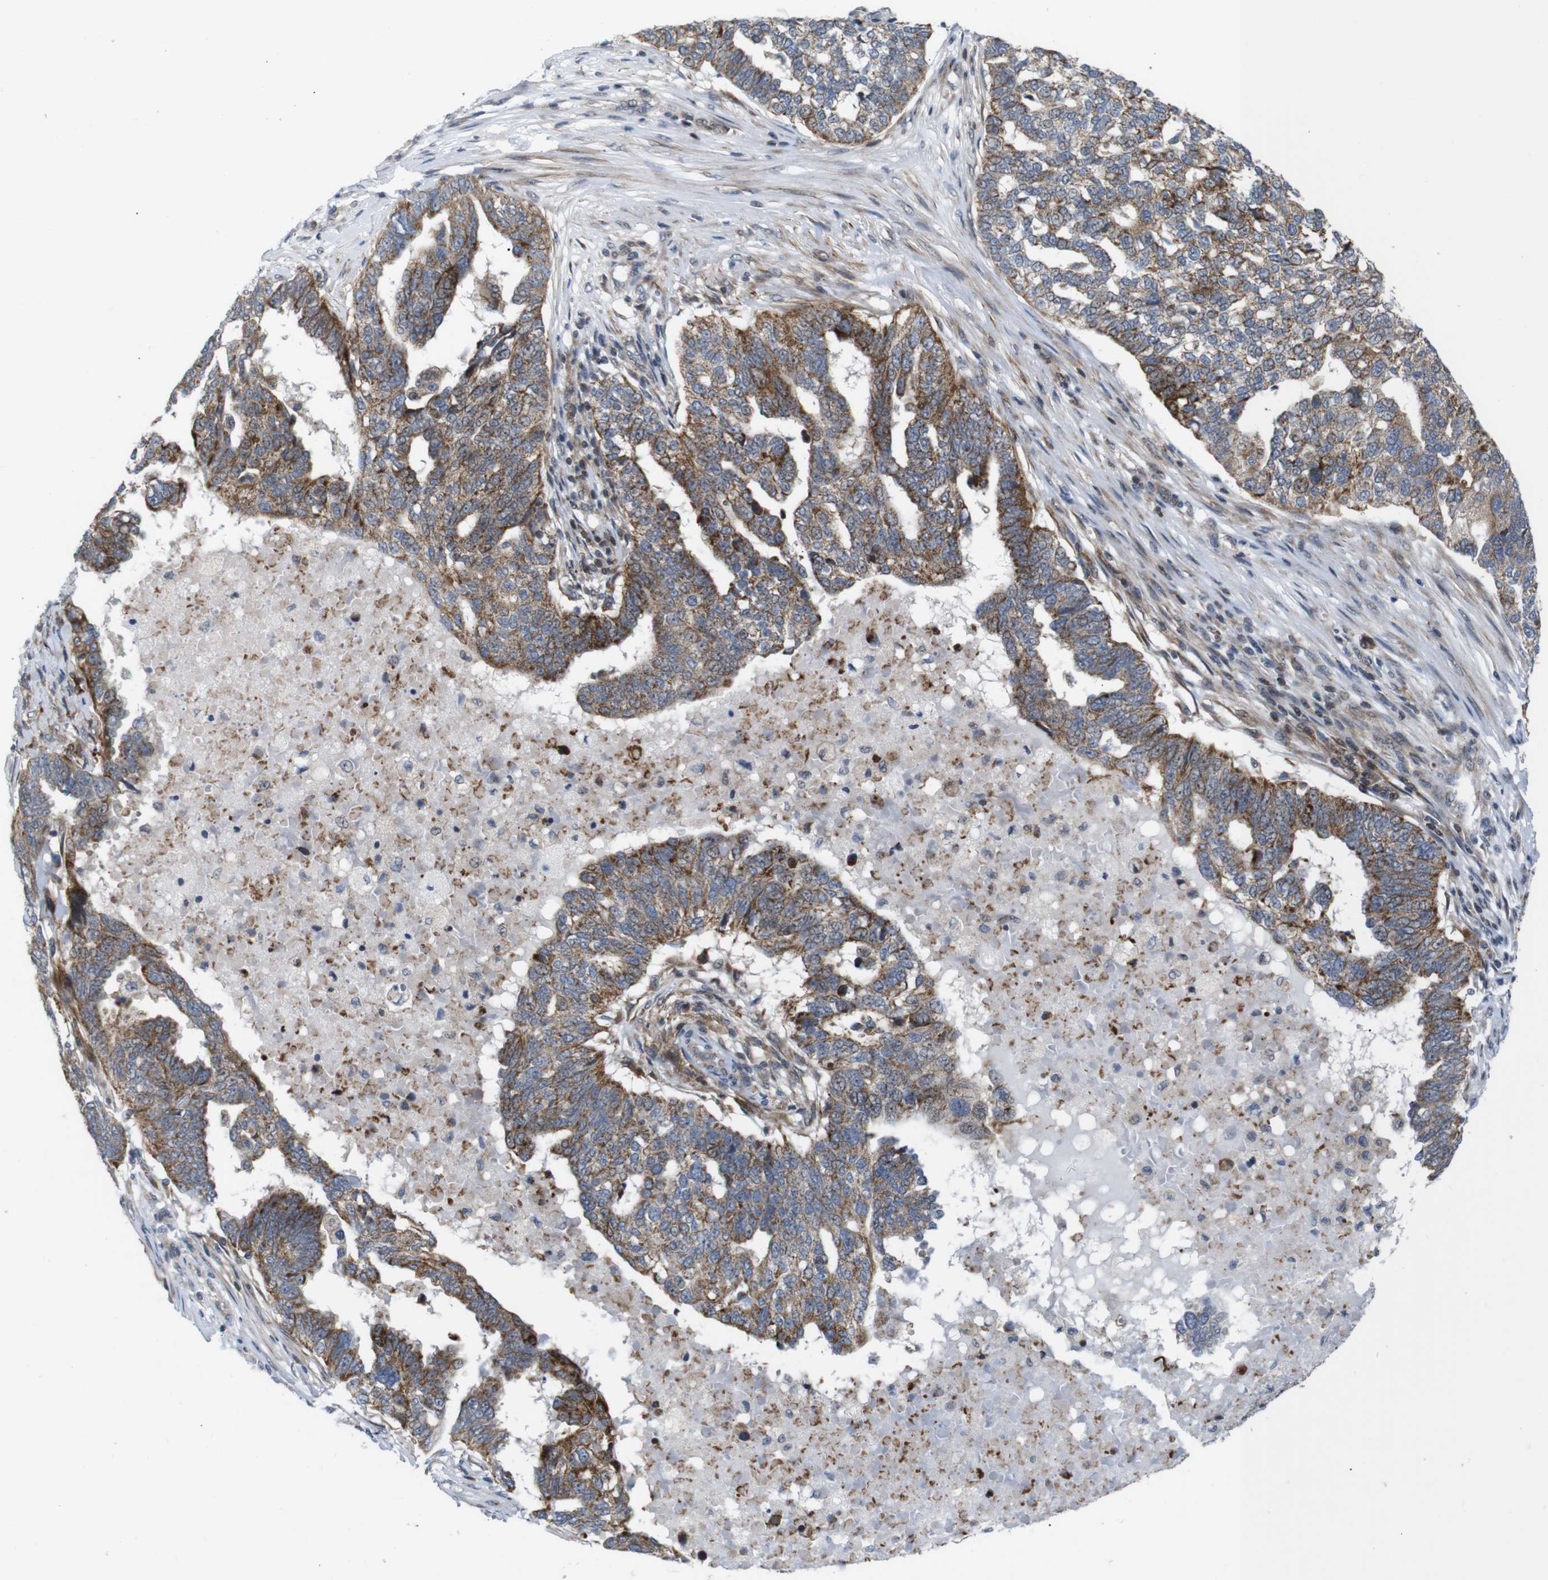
{"staining": {"intensity": "strong", "quantity": "25%-75%", "location": "cytoplasmic/membranous"}, "tissue": "ovarian cancer", "cell_type": "Tumor cells", "image_type": "cancer", "snomed": [{"axis": "morphology", "description": "Cystadenocarcinoma, serous, NOS"}, {"axis": "topography", "description": "Ovary"}], "caption": "Immunohistochemistry (DAB) staining of human ovarian cancer reveals strong cytoplasmic/membranous protein staining in approximately 25%-75% of tumor cells.", "gene": "ATP7B", "patient": {"sex": "female", "age": 59}}